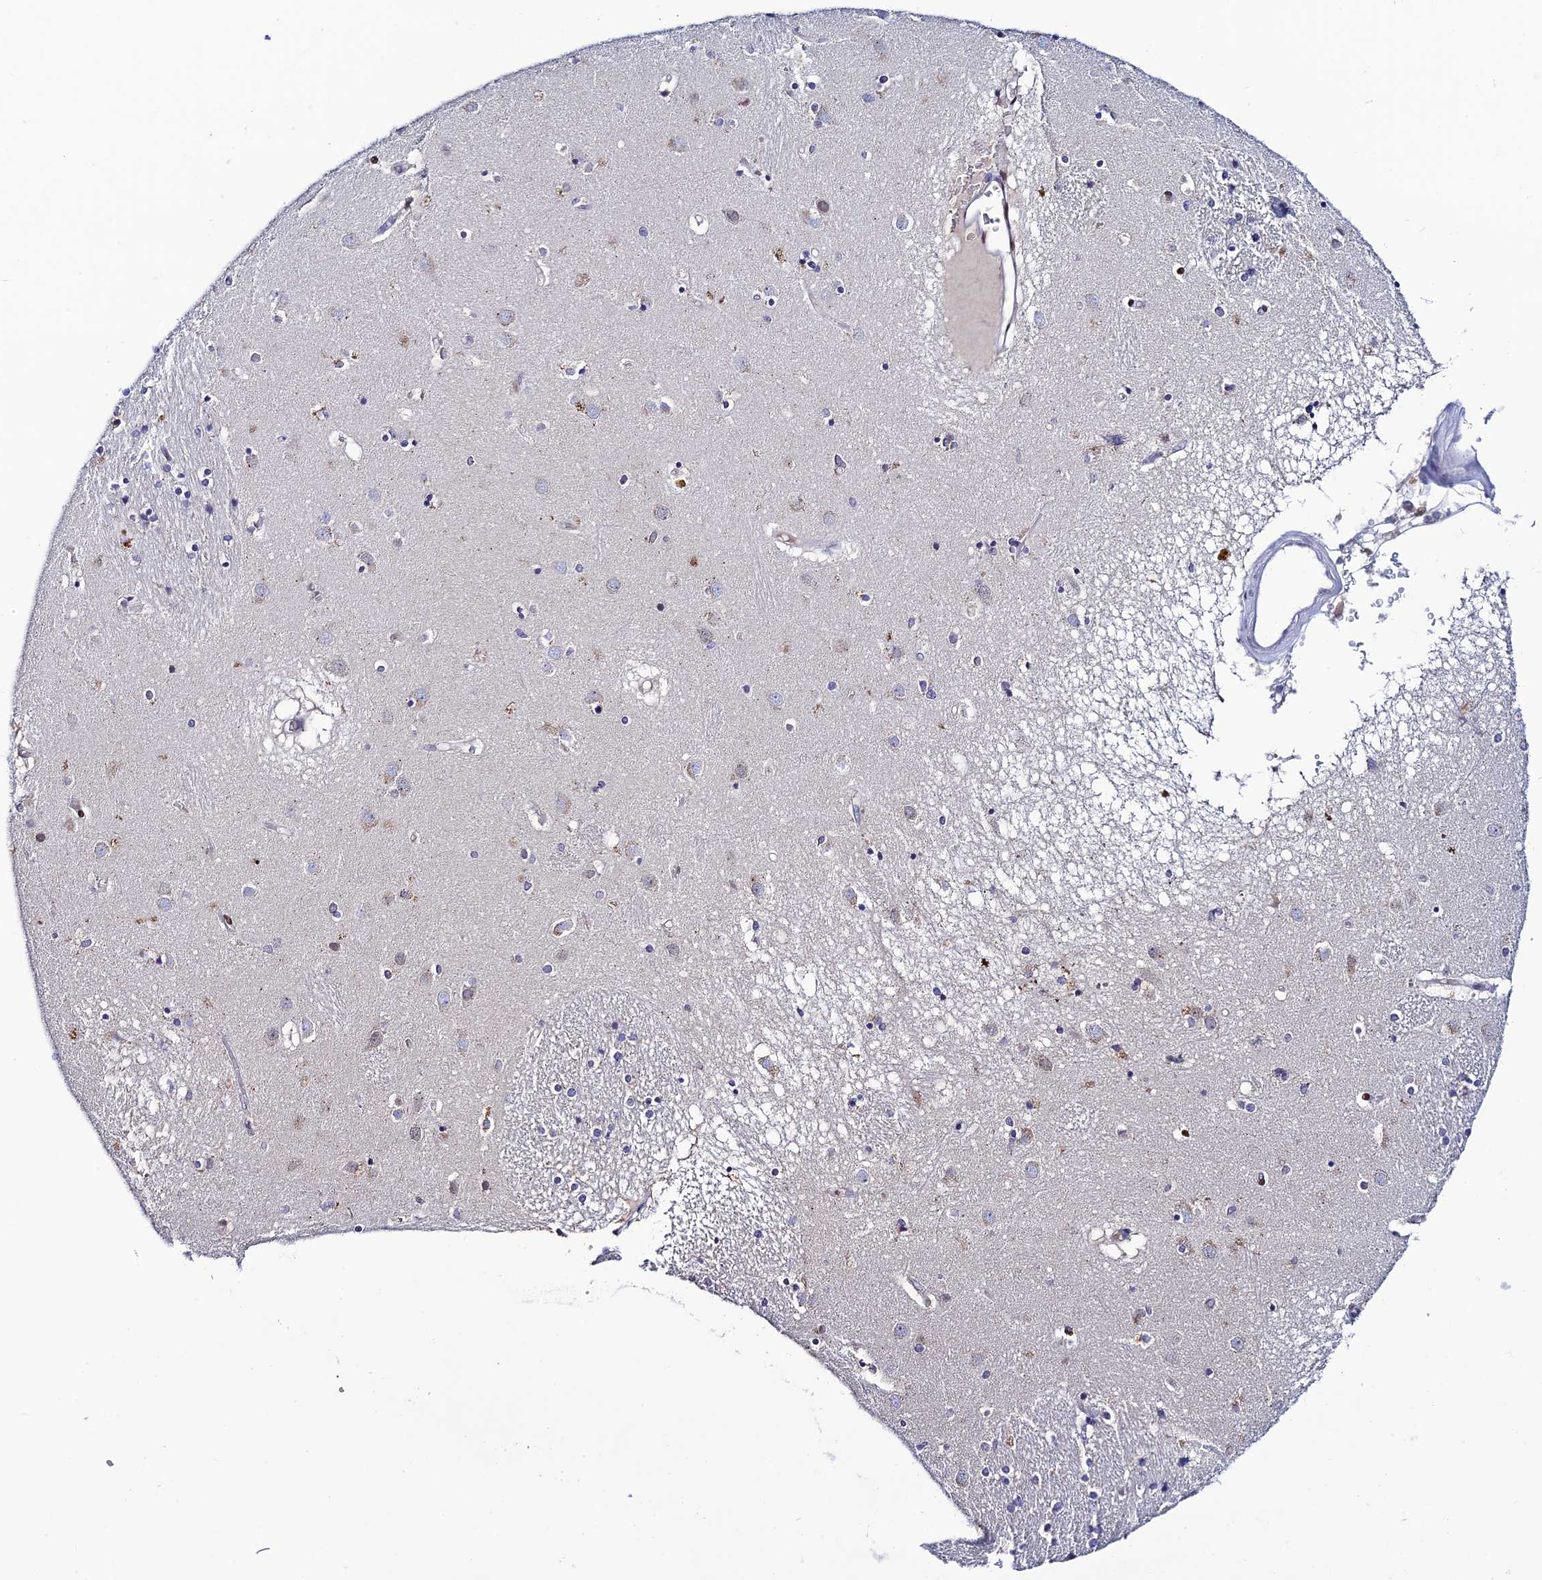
{"staining": {"intensity": "negative", "quantity": "none", "location": "none"}, "tissue": "caudate", "cell_type": "Glial cells", "image_type": "normal", "snomed": [{"axis": "morphology", "description": "Normal tissue, NOS"}, {"axis": "topography", "description": "Lateral ventricle wall"}], "caption": "A high-resolution image shows IHC staining of benign caudate, which reveals no significant staining in glial cells. The staining is performed using DAB brown chromogen with nuclei counter-stained in using hematoxylin.", "gene": "HIC1", "patient": {"sex": "male", "age": 70}}